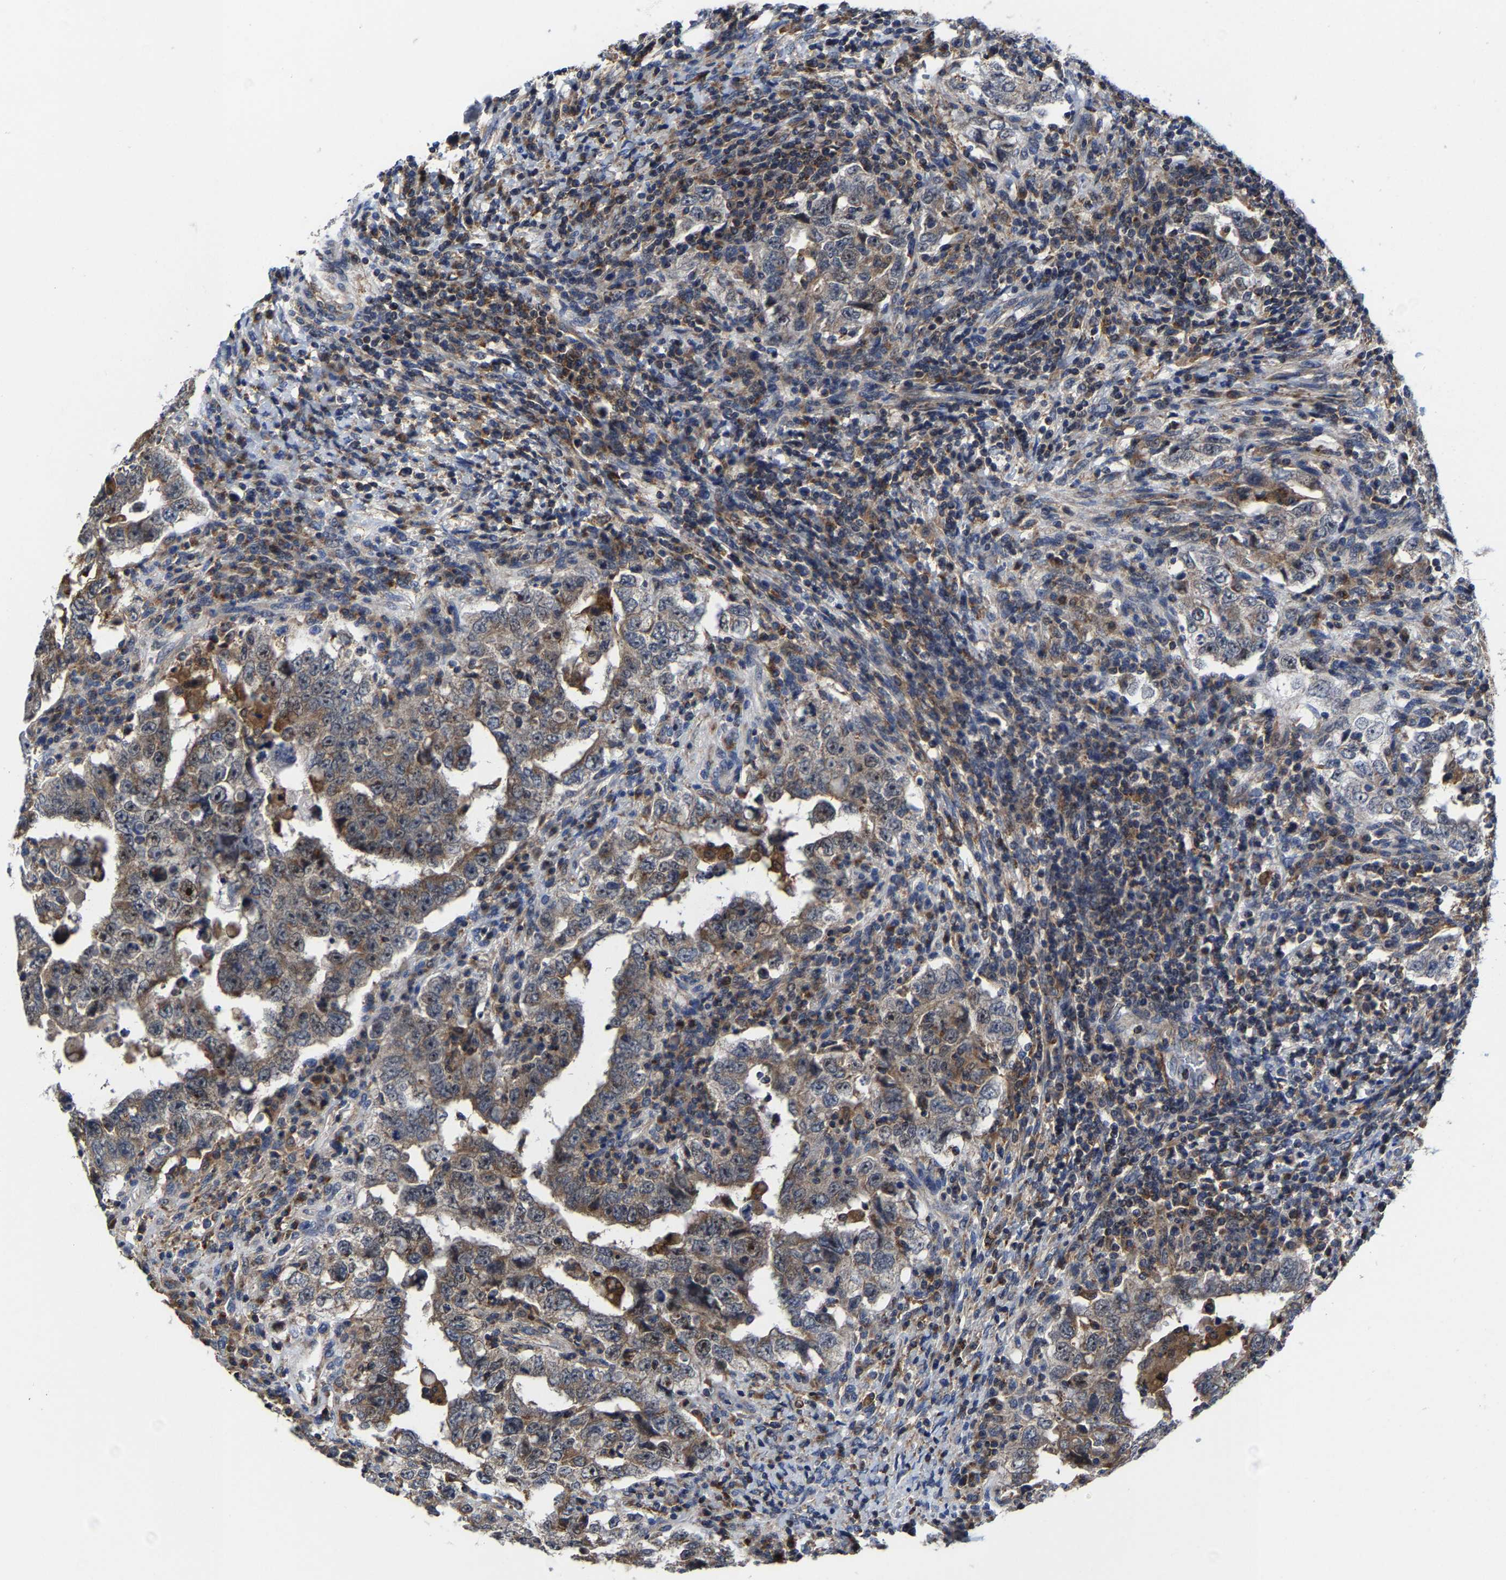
{"staining": {"intensity": "weak", "quantity": ">75%", "location": "cytoplasmic/membranous"}, "tissue": "testis cancer", "cell_type": "Tumor cells", "image_type": "cancer", "snomed": [{"axis": "morphology", "description": "Carcinoma, Embryonal, NOS"}, {"axis": "topography", "description": "Testis"}], "caption": "Approximately >75% of tumor cells in human testis cancer exhibit weak cytoplasmic/membranous protein positivity as visualized by brown immunohistochemical staining.", "gene": "PFKFB3", "patient": {"sex": "male", "age": 26}}